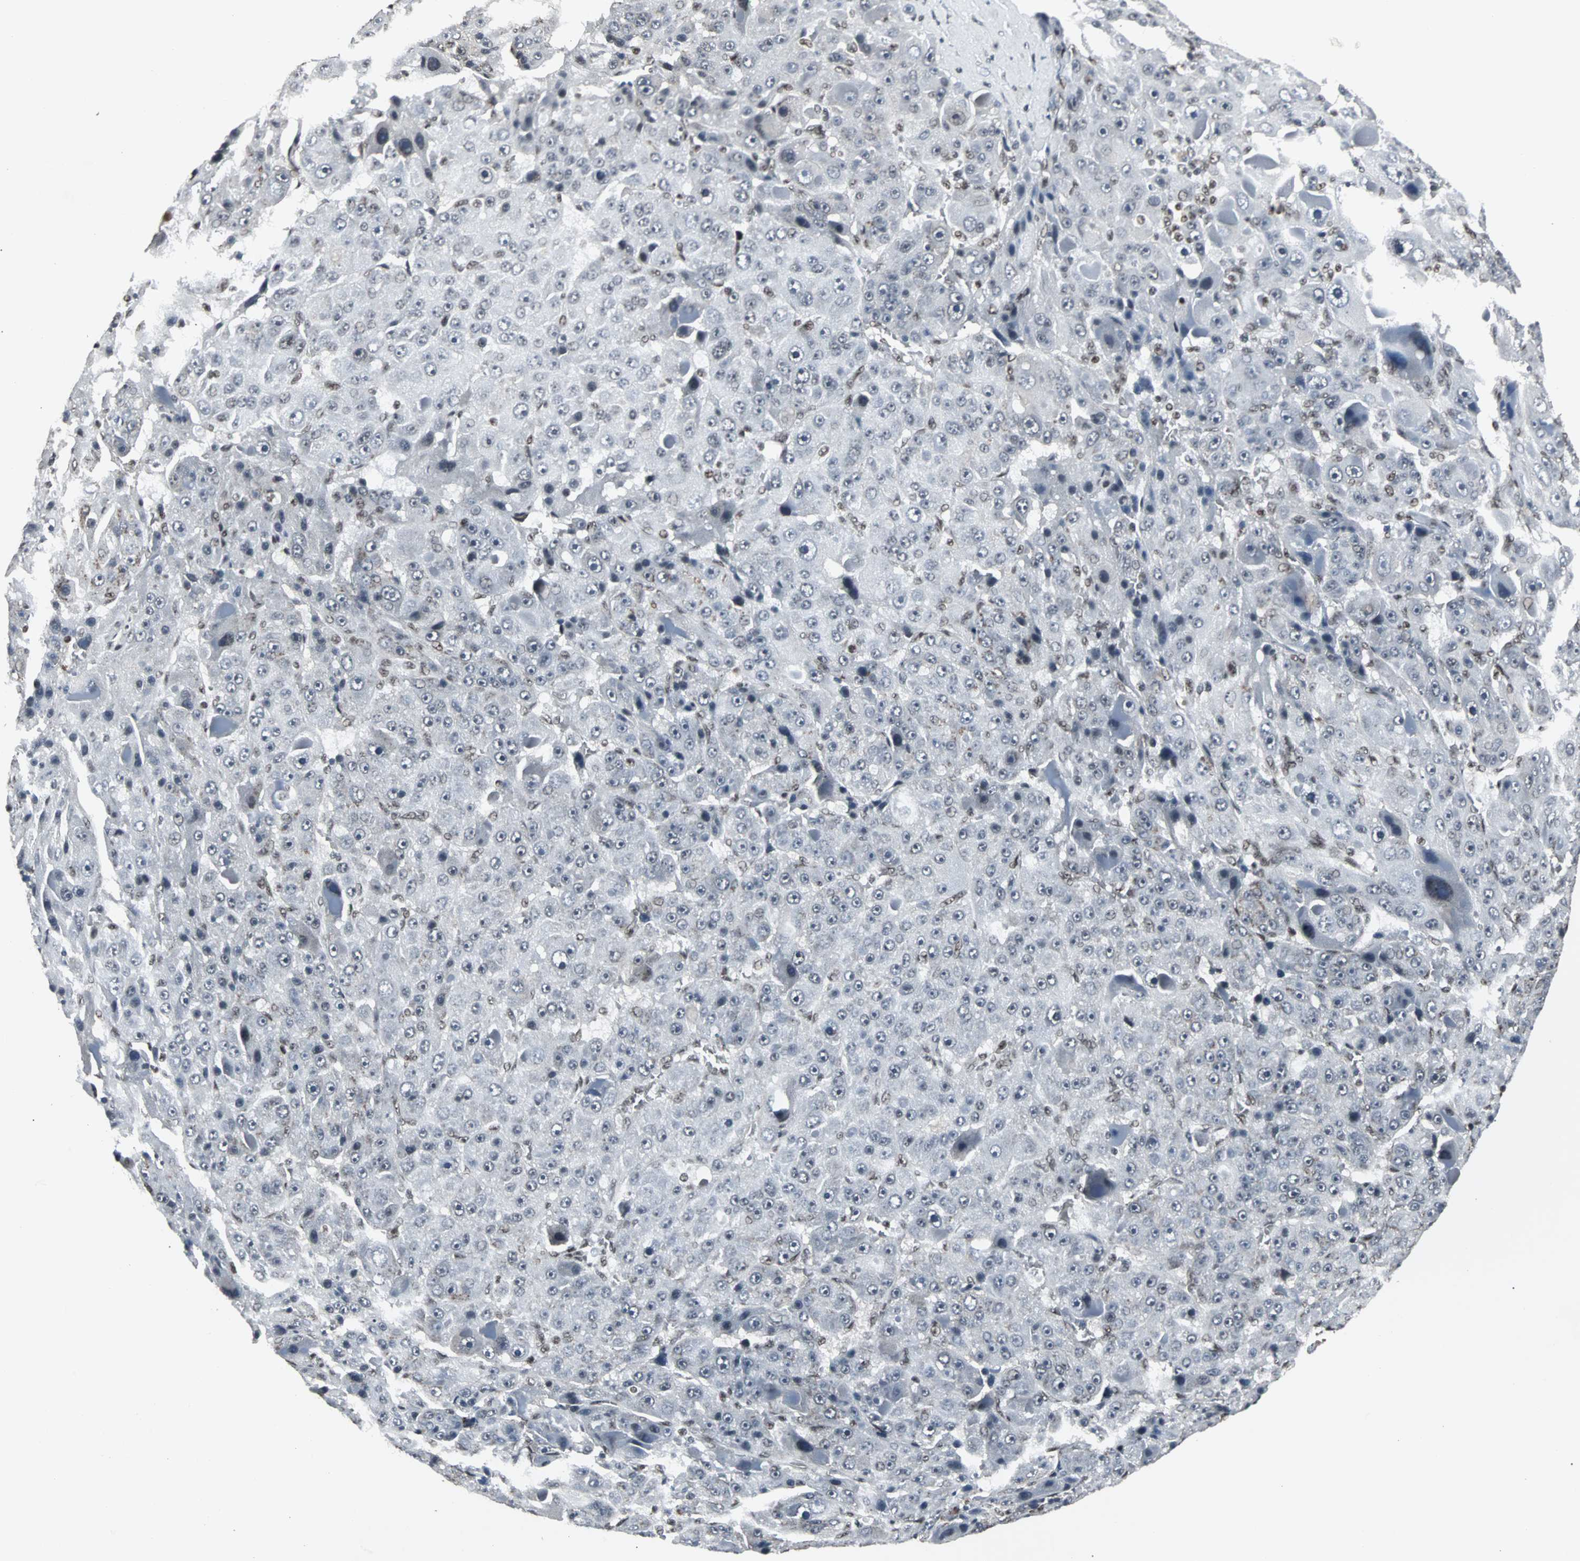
{"staining": {"intensity": "moderate", "quantity": "<25%", "location": "cytoplasmic/membranous"}, "tissue": "liver cancer", "cell_type": "Tumor cells", "image_type": "cancer", "snomed": [{"axis": "morphology", "description": "Carcinoma, Hepatocellular, NOS"}, {"axis": "topography", "description": "Liver"}], "caption": "The histopathology image exhibits staining of liver hepatocellular carcinoma, revealing moderate cytoplasmic/membranous protein expression (brown color) within tumor cells.", "gene": "PNKP", "patient": {"sex": "male", "age": 76}}